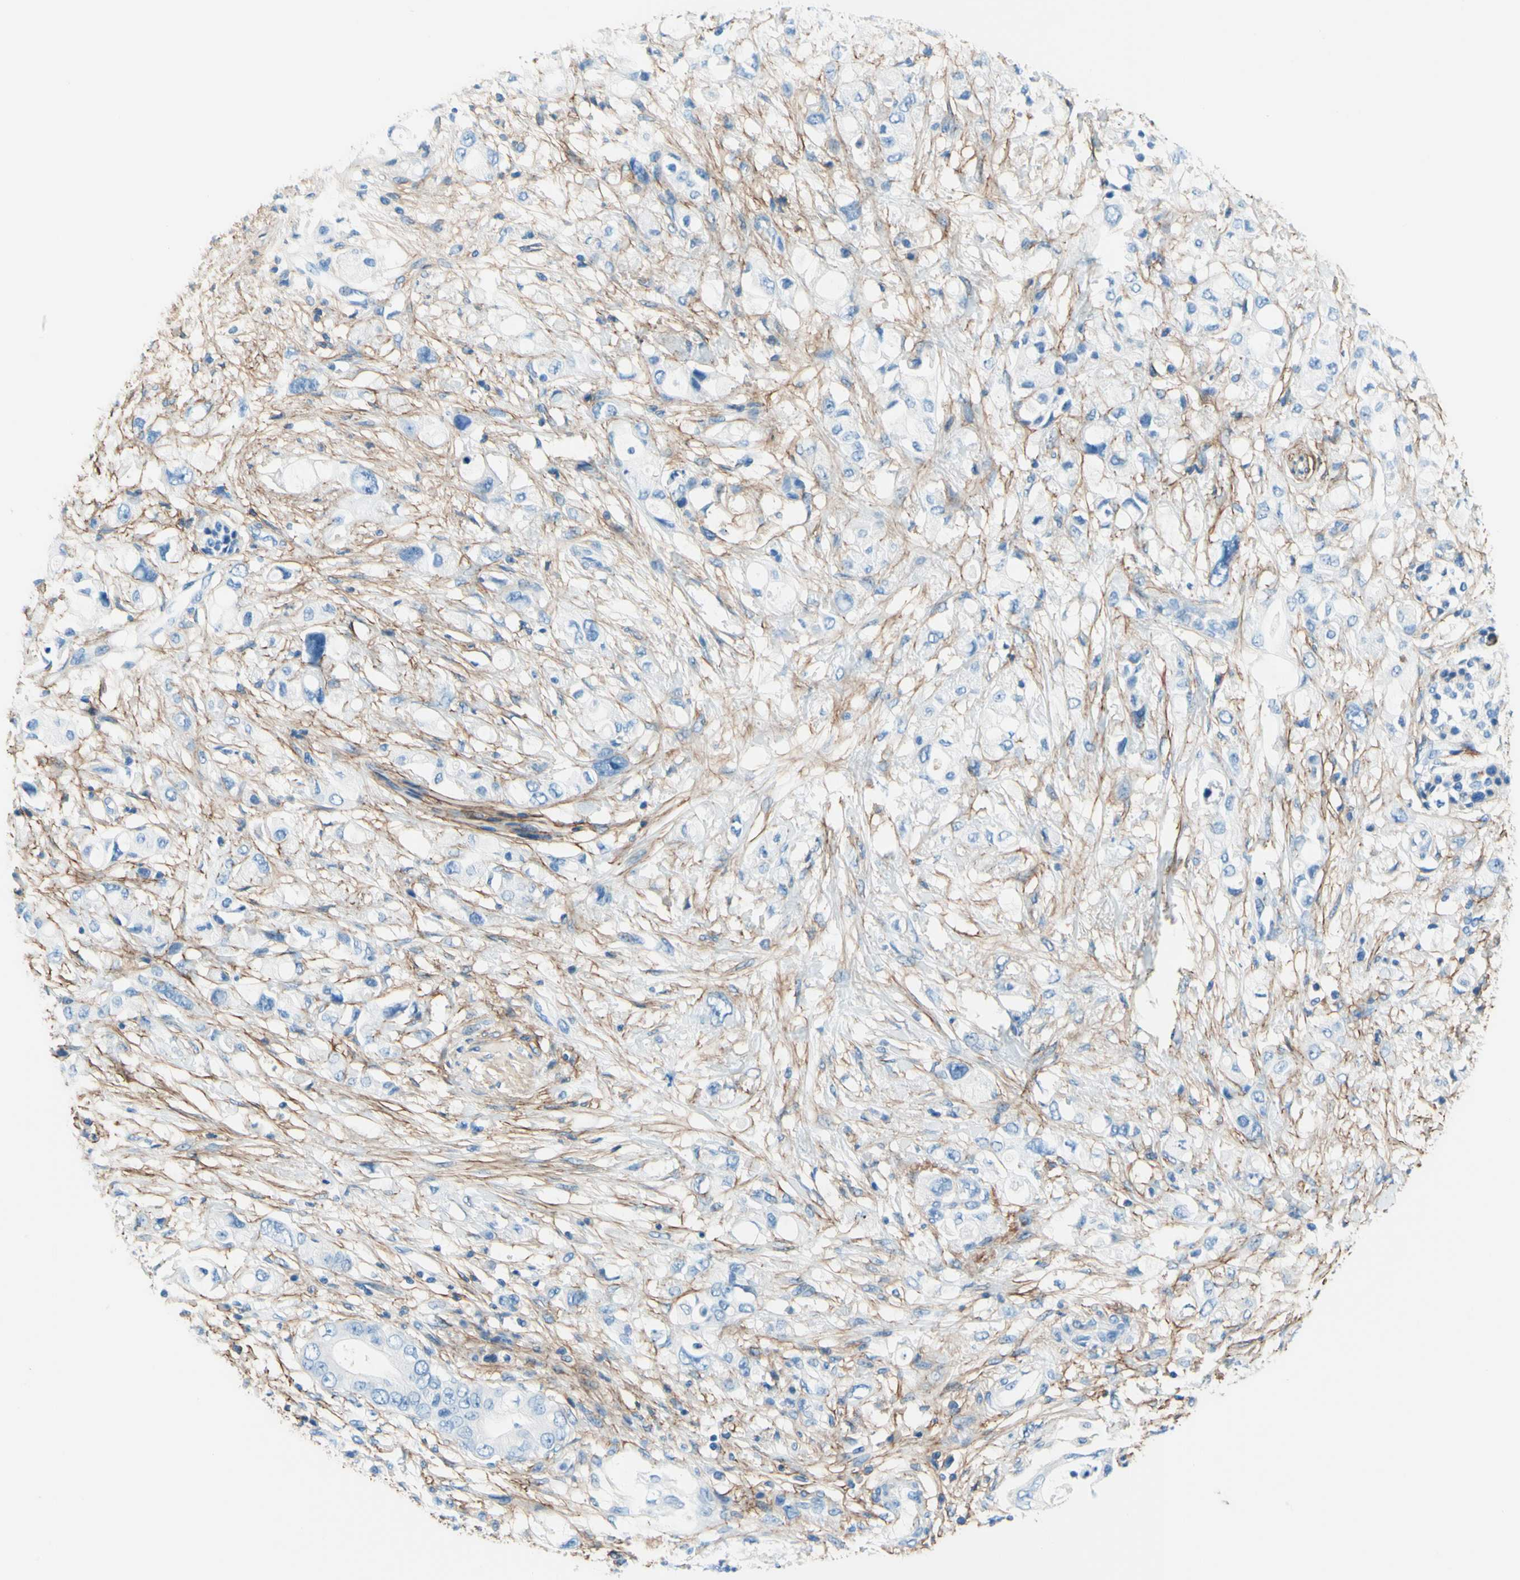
{"staining": {"intensity": "negative", "quantity": "none", "location": "none"}, "tissue": "pancreatic cancer", "cell_type": "Tumor cells", "image_type": "cancer", "snomed": [{"axis": "morphology", "description": "Adenocarcinoma, NOS"}, {"axis": "topography", "description": "Pancreas"}], "caption": "DAB immunohistochemical staining of human pancreatic cancer (adenocarcinoma) displays no significant positivity in tumor cells.", "gene": "MFAP5", "patient": {"sex": "female", "age": 56}}